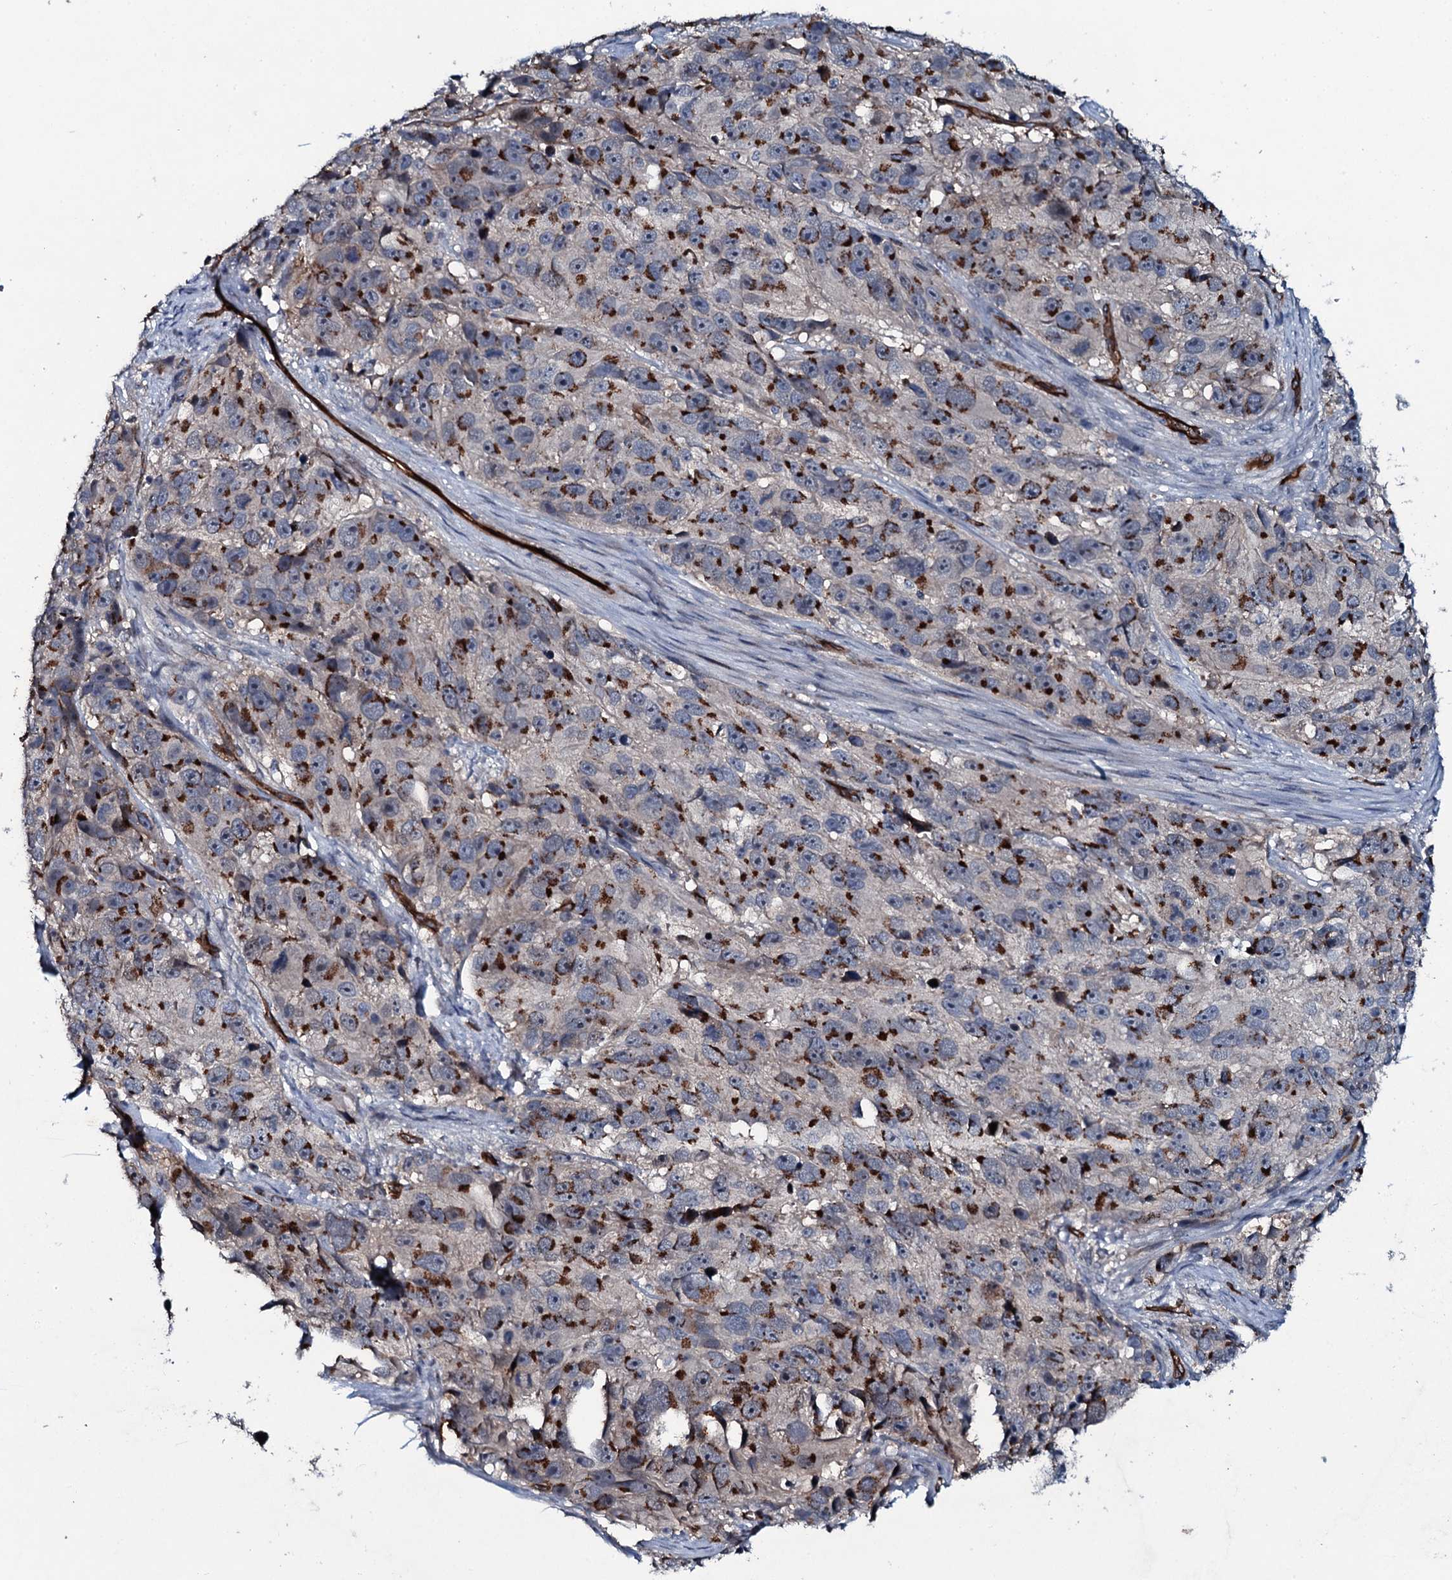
{"staining": {"intensity": "strong", "quantity": "25%-75%", "location": "cytoplasmic/membranous"}, "tissue": "melanoma", "cell_type": "Tumor cells", "image_type": "cancer", "snomed": [{"axis": "morphology", "description": "Malignant melanoma, NOS"}, {"axis": "topography", "description": "Skin"}], "caption": "There is high levels of strong cytoplasmic/membranous expression in tumor cells of malignant melanoma, as demonstrated by immunohistochemical staining (brown color).", "gene": "CLEC14A", "patient": {"sex": "male", "age": 84}}